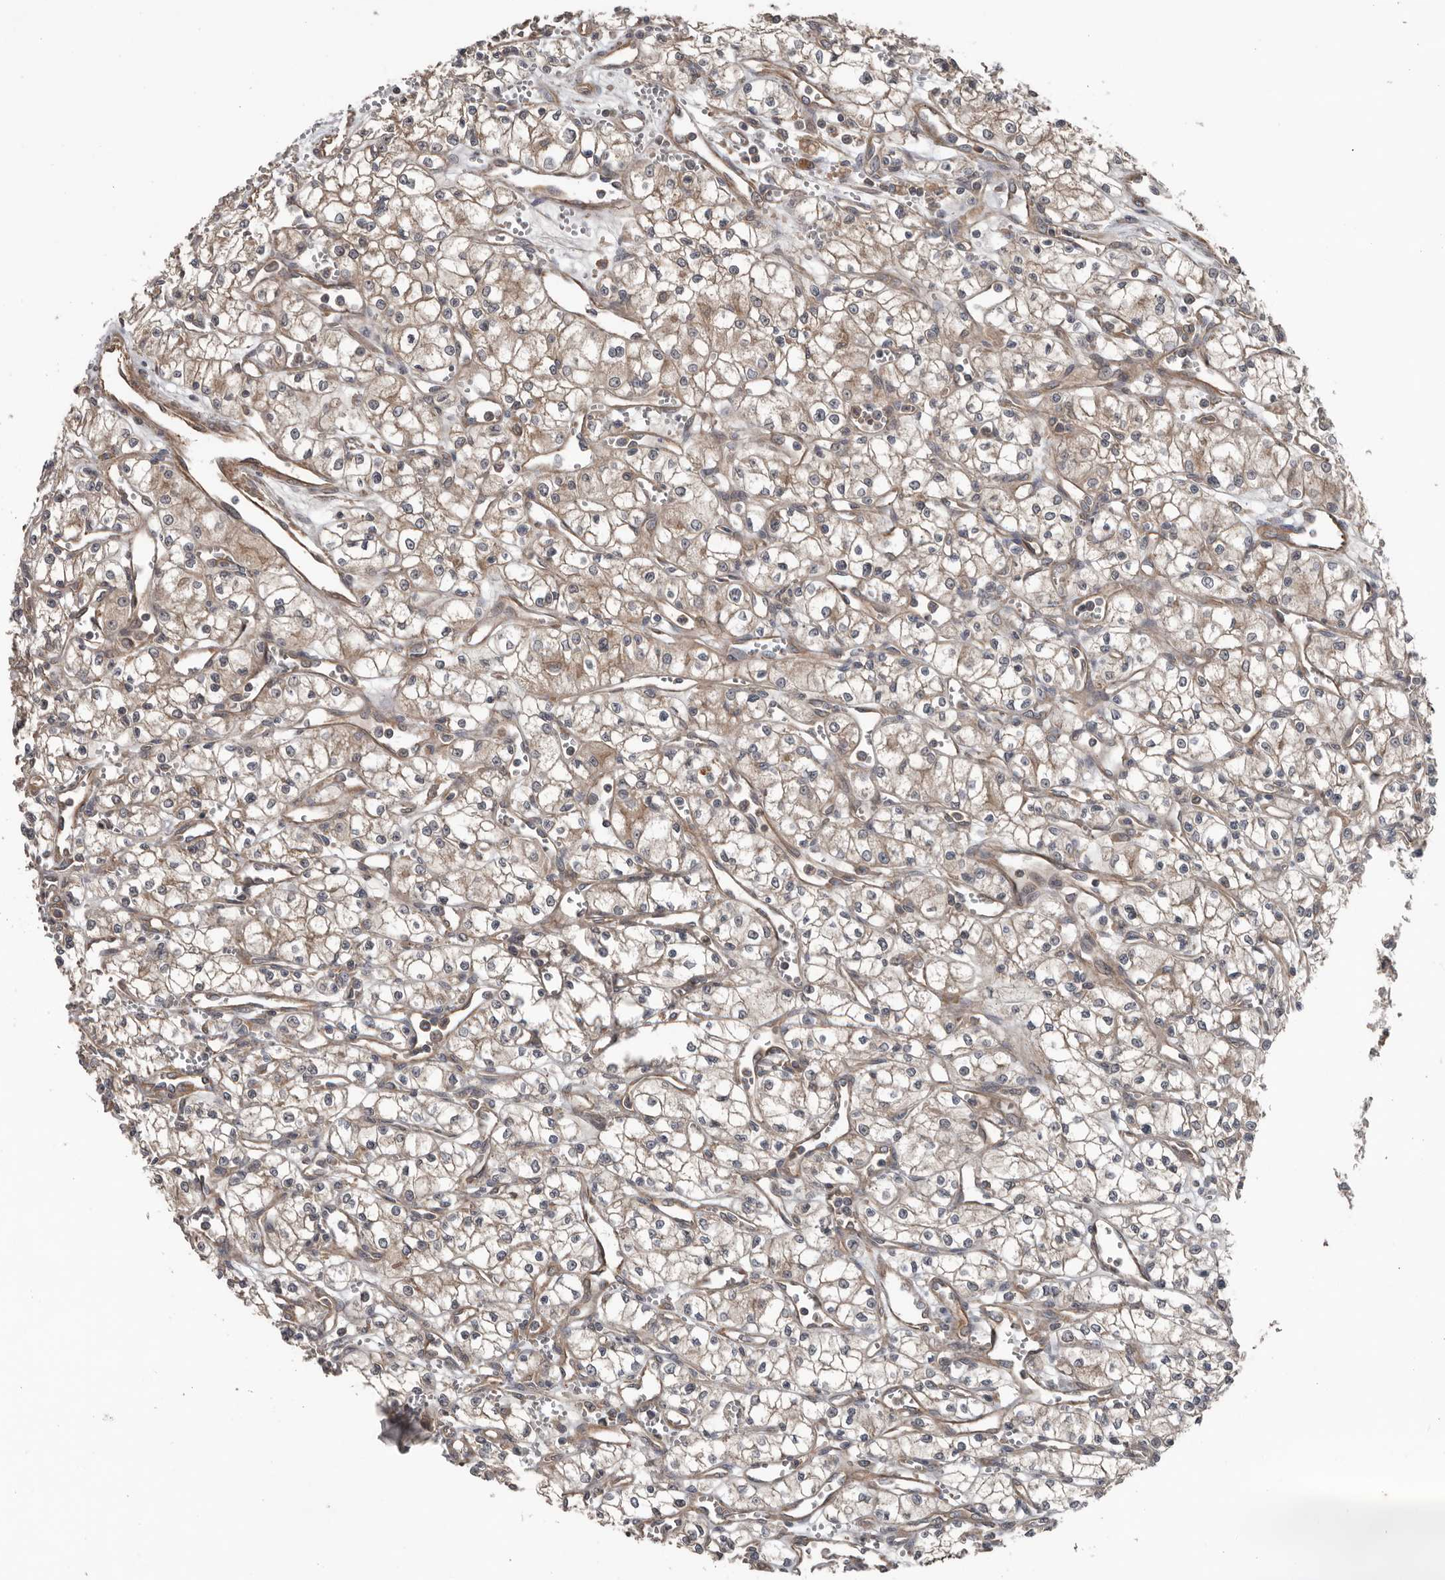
{"staining": {"intensity": "weak", "quantity": ">75%", "location": "cytoplasmic/membranous"}, "tissue": "renal cancer", "cell_type": "Tumor cells", "image_type": "cancer", "snomed": [{"axis": "morphology", "description": "Adenocarcinoma, NOS"}, {"axis": "topography", "description": "Kidney"}], "caption": "The micrograph shows a brown stain indicating the presence of a protein in the cytoplasmic/membranous of tumor cells in renal cancer (adenocarcinoma). Using DAB (3,3'-diaminobenzidine) (brown) and hematoxylin (blue) stains, captured at high magnification using brightfield microscopy.", "gene": "DNAJB4", "patient": {"sex": "male", "age": 59}}